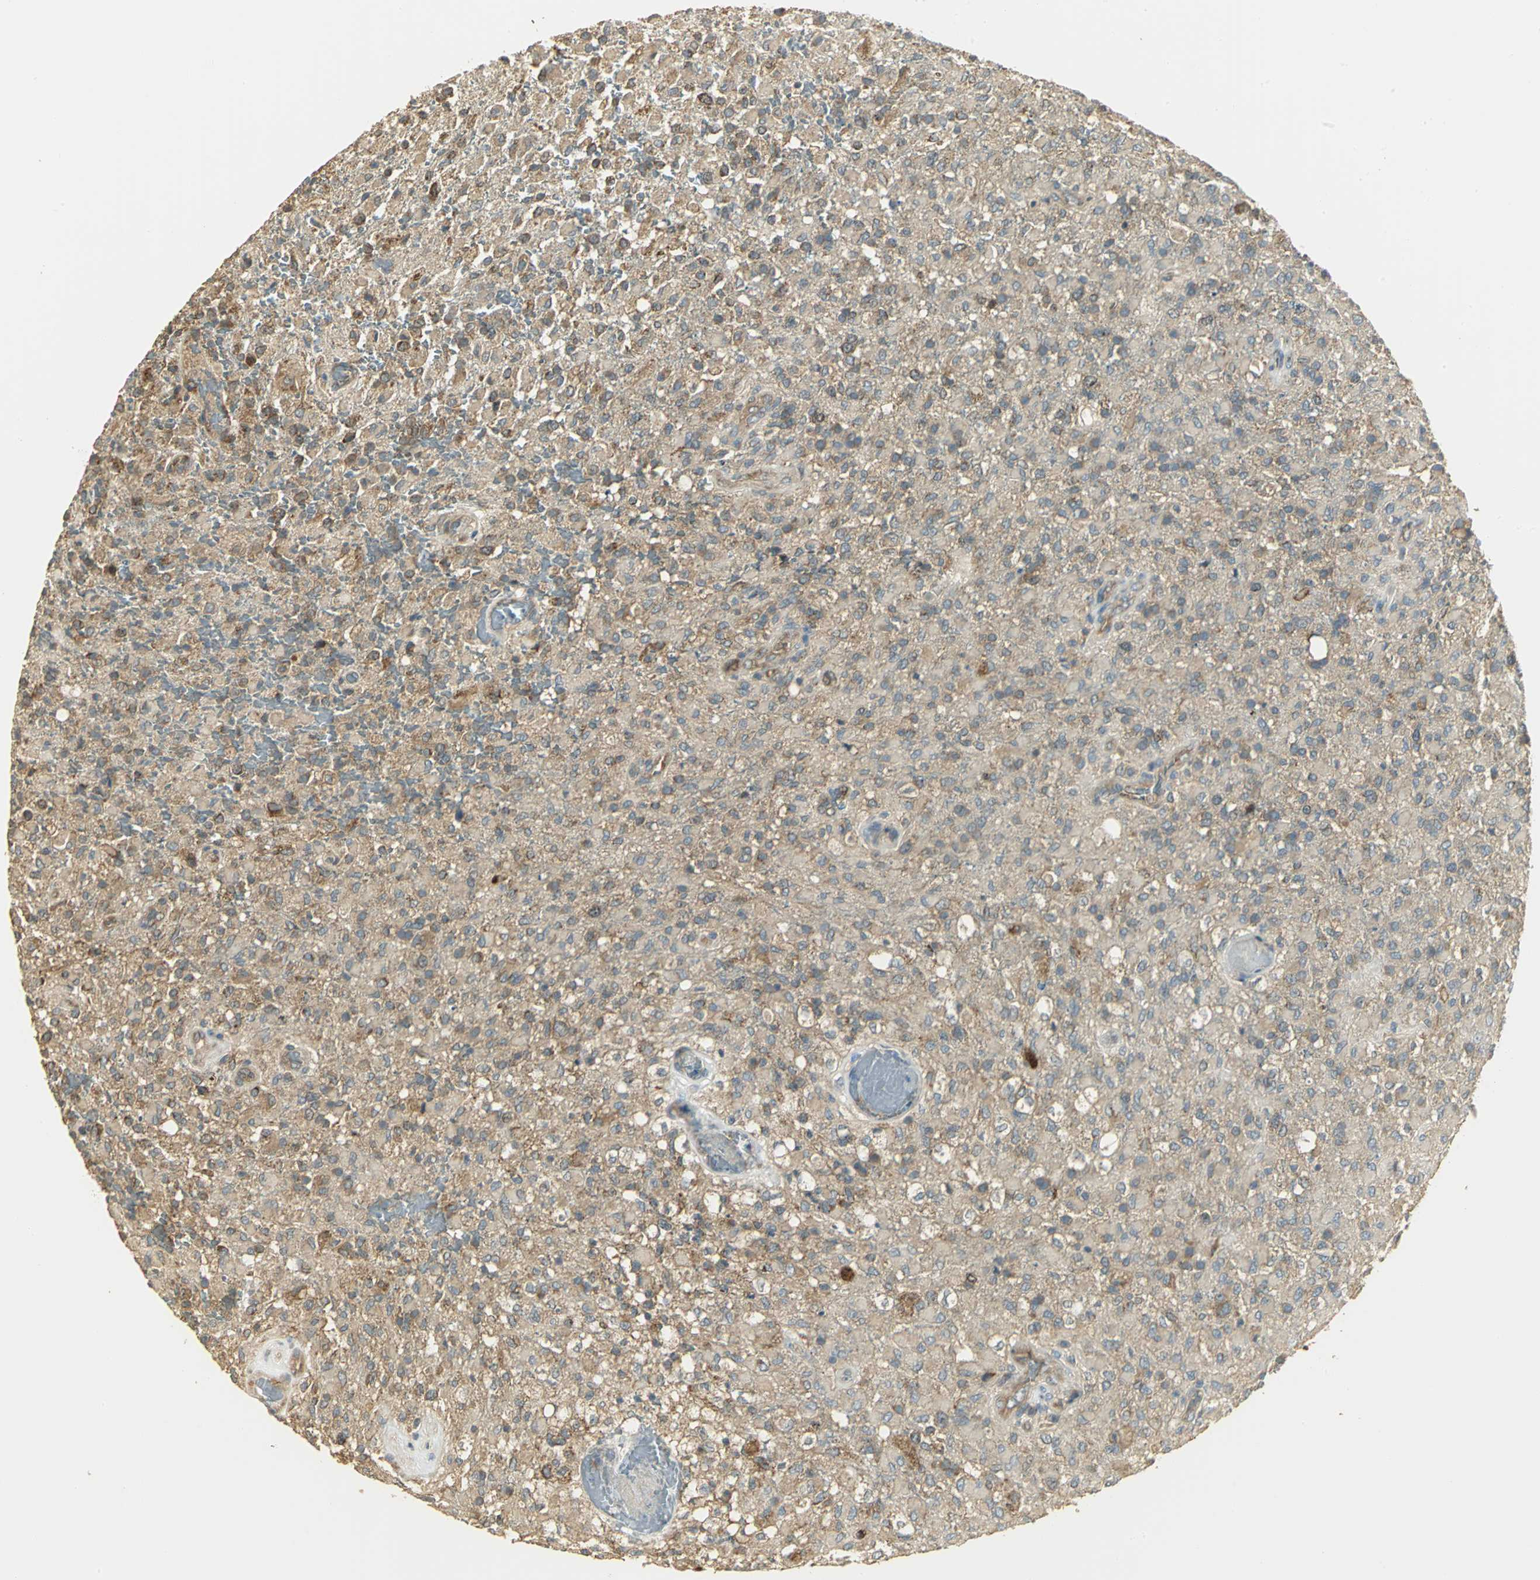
{"staining": {"intensity": "moderate", "quantity": ">75%", "location": "cytoplasmic/membranous"}, "tissue": "glioma", "cell_type": "Tumor cells", "image_type": "cancer", "snomed": [{"axis": "morphology", "description": "Glioma, malignant, High grade"}, {"axis": "topography", "description": "Brain"}], "caption": "Brown immunohistochemical staining in malignant glioma (high-grade) displays moderate cytoplasmic/membranous expression in approximately >75% of tumor cells. The staining is performed using DAB (3,3'-diaminobenzidine) brown chromogen to label protein expression. The nuclei are counter-stained blue using hematoxylin.", "gene": "RARS1", "patient": {"sex": "male", "age": 71}}